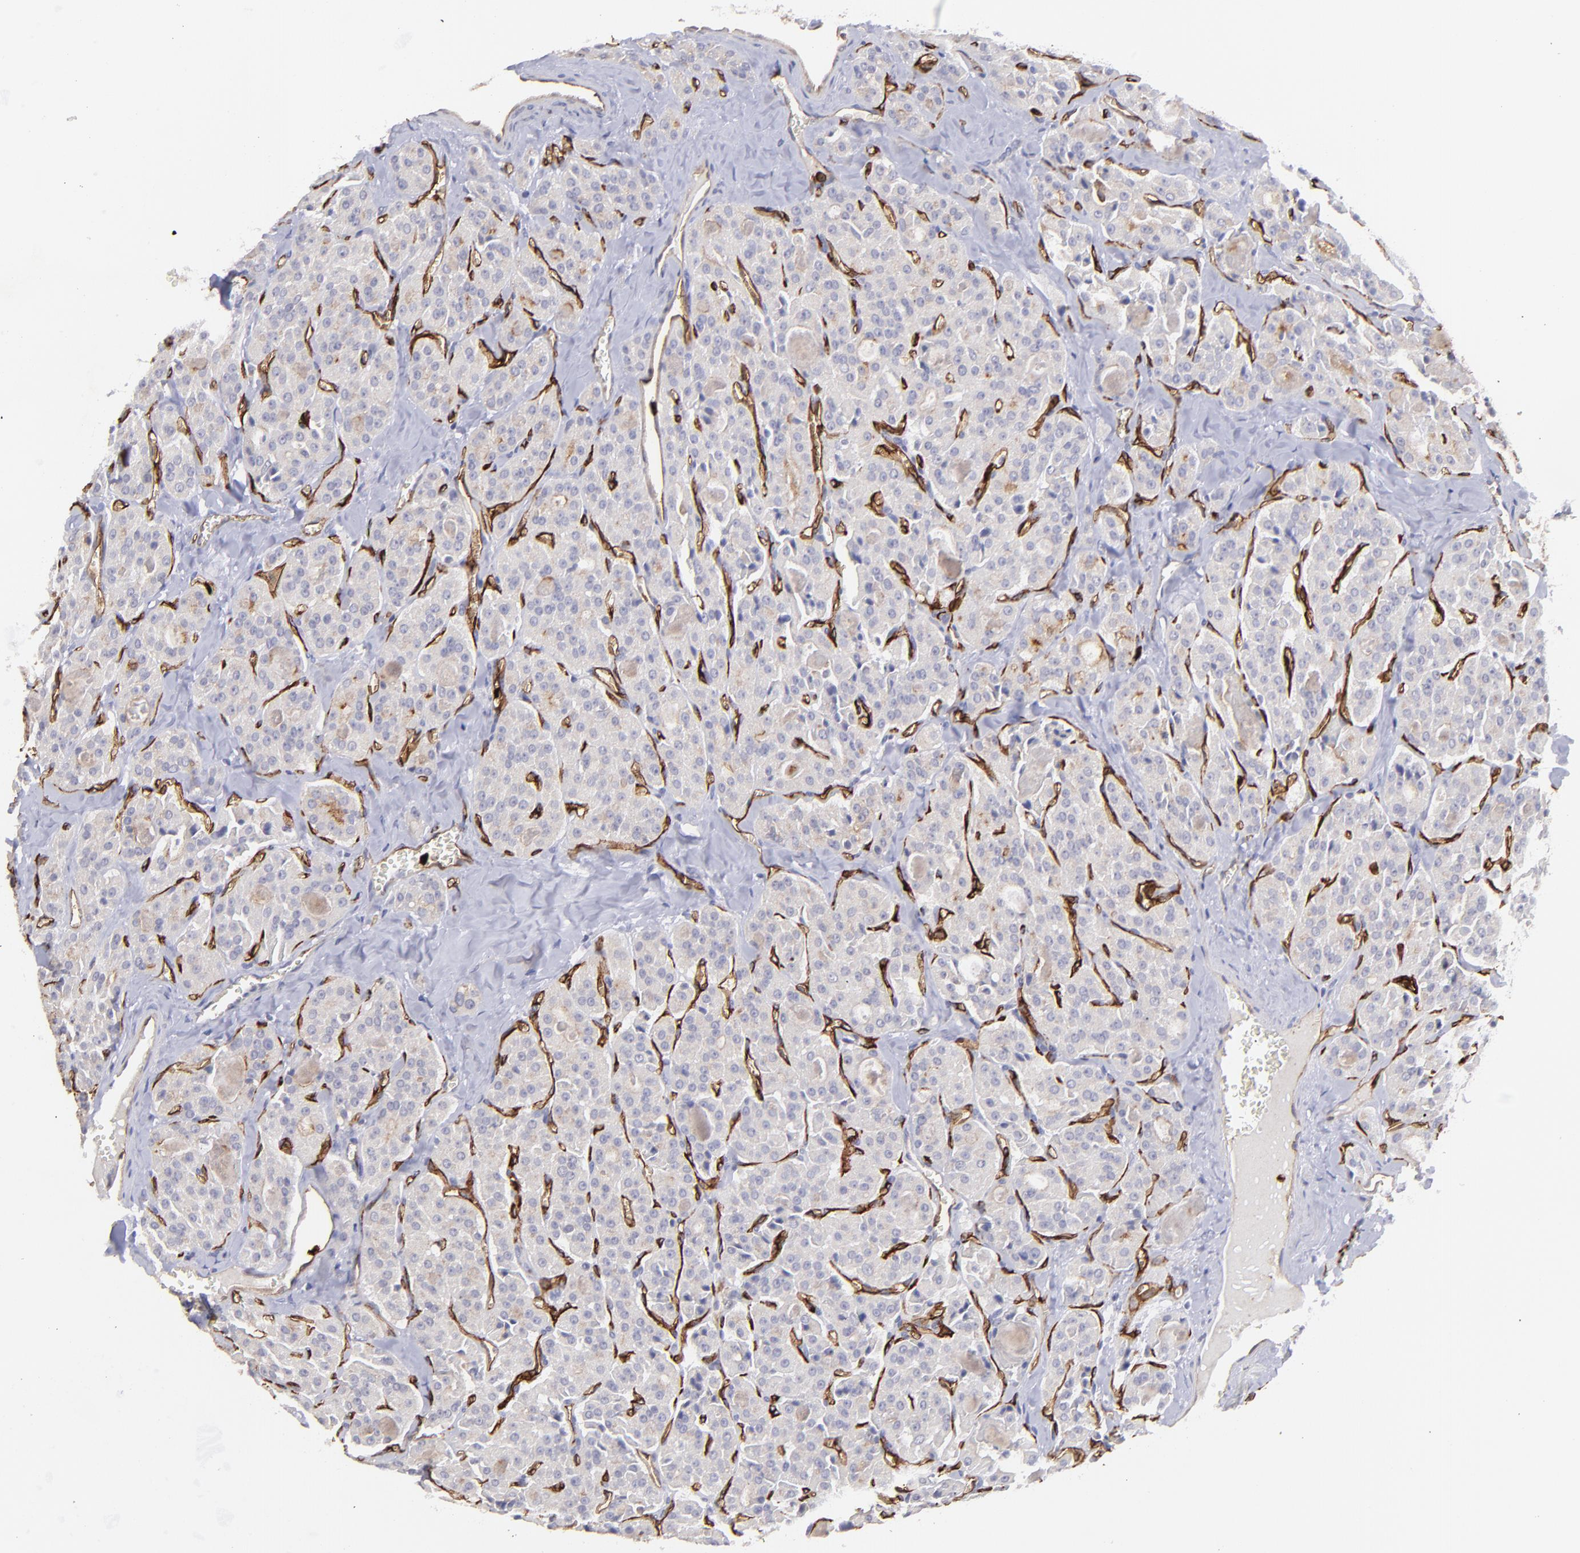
{"staining": {"intensity": "negative", "quantity": "none", "location": "none"}, "tissue": "thyroid cancer", "cell_type": "Tumor cells", "image_type": "cancer", "snomed": [{"axis": "morphology", "description": "Carcinoma, NOS"}, {"axis": "topography", "description": "Thyroid gland"}], "caption": "Protein analysis of thyroid cancer (carcinoma) displays no significant expression in tumor cells.", "gene": "DYSF", "patient": {"sex": "male", "age": 76}}